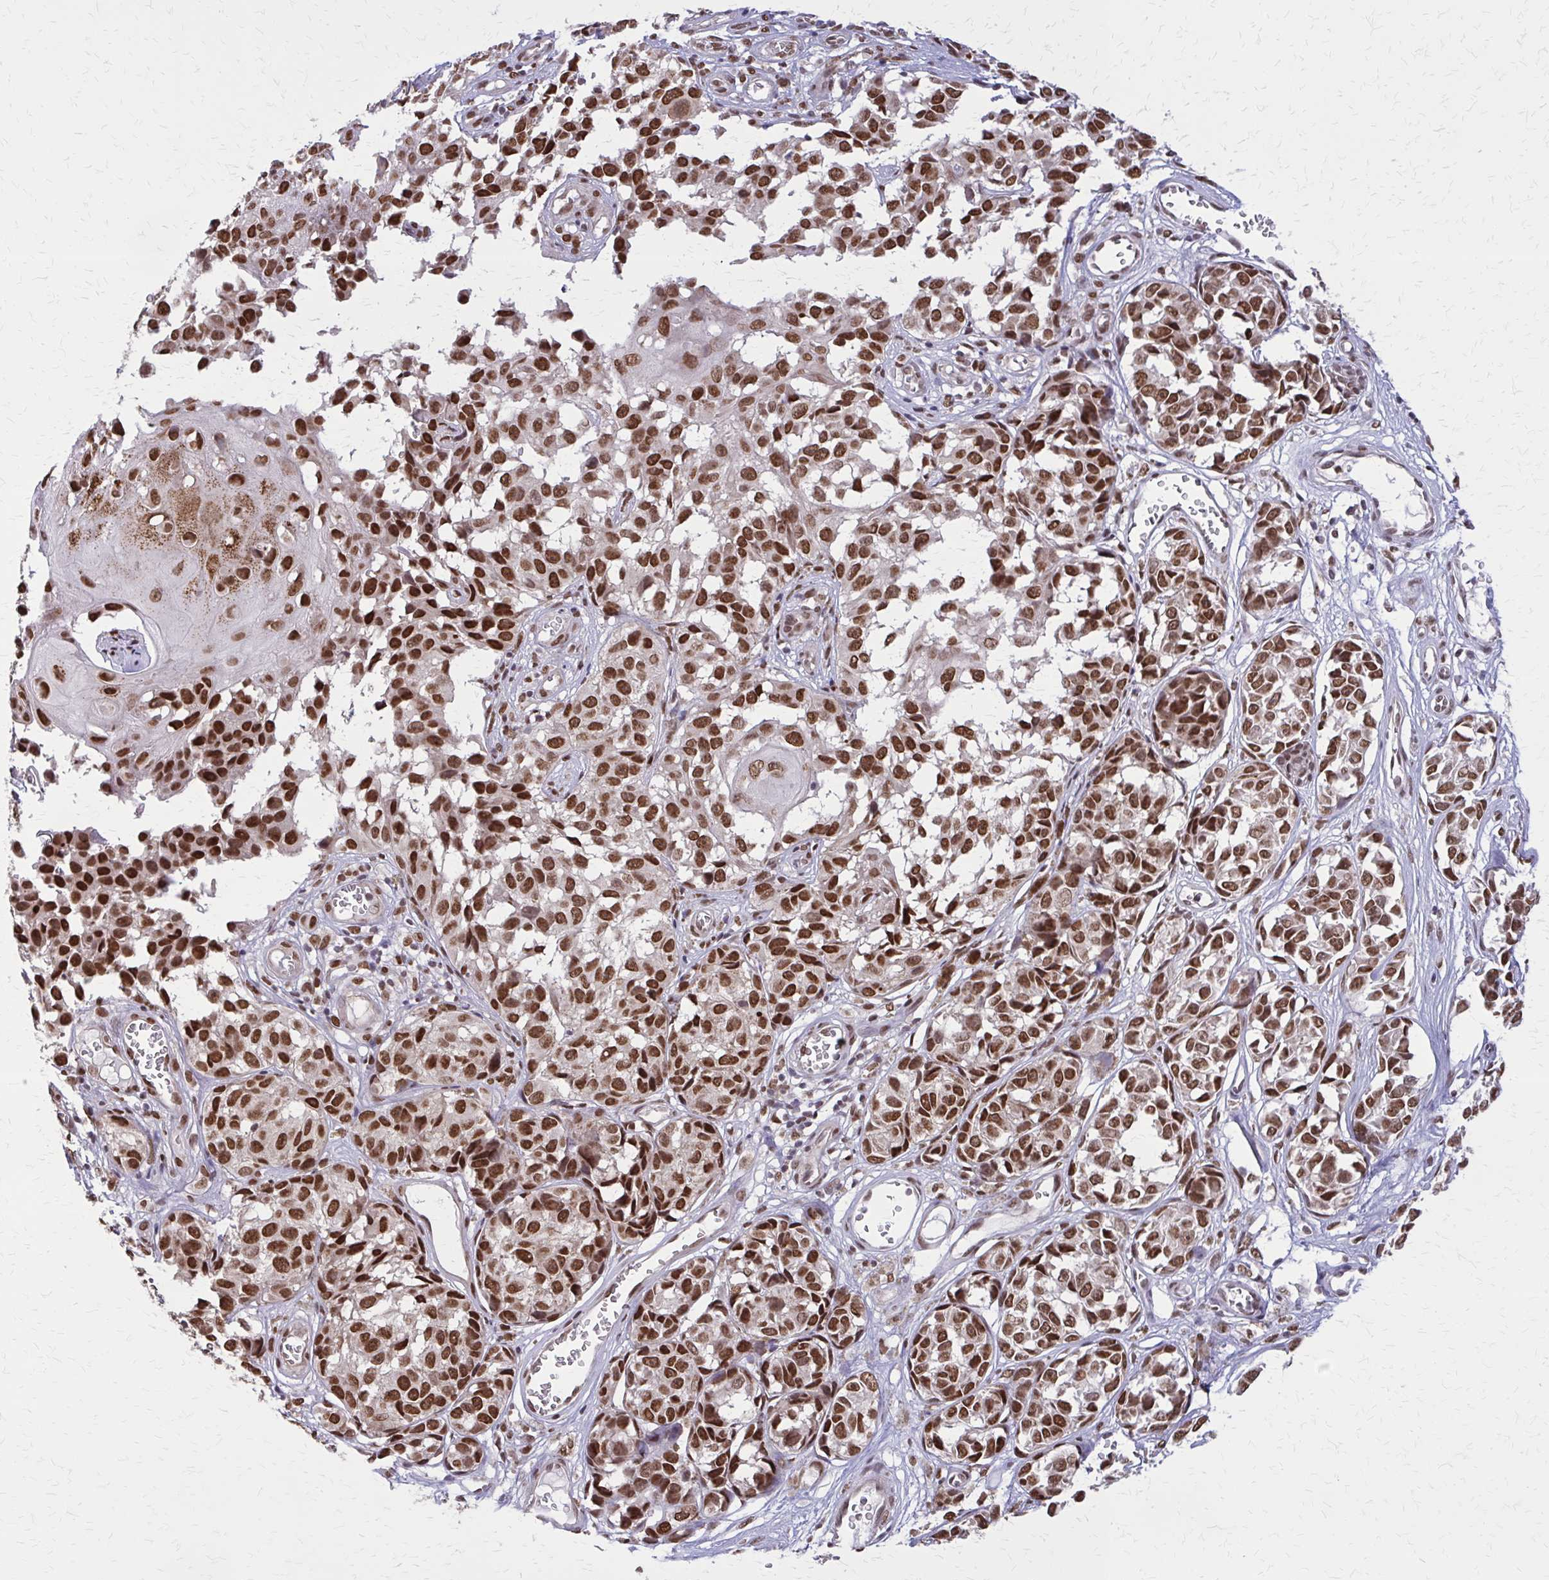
{"staining": {"intensity": "strong", "quantity": ">75%", "location": "nuclear"}, "tissue": "melanoma", "cell_type": "Tumor cells", "image_type": "cancer", "snomed": [{"axis": "morphology", "description": "Malignant melanoma, NOS"}, {"axis": "topography", "description": "Skin"}], "caption": "Immunohistochemical staining of human malignant melanoma shows strong nuclear protein expression in approximately >75% of tumor cells. The staining is performed using DAB brown chromogen to label protein expression. The nuclei are counter-stained blue using hematoxylin.", "gene": "TTF1", "patient": {"sex": "male", "age": 73}}